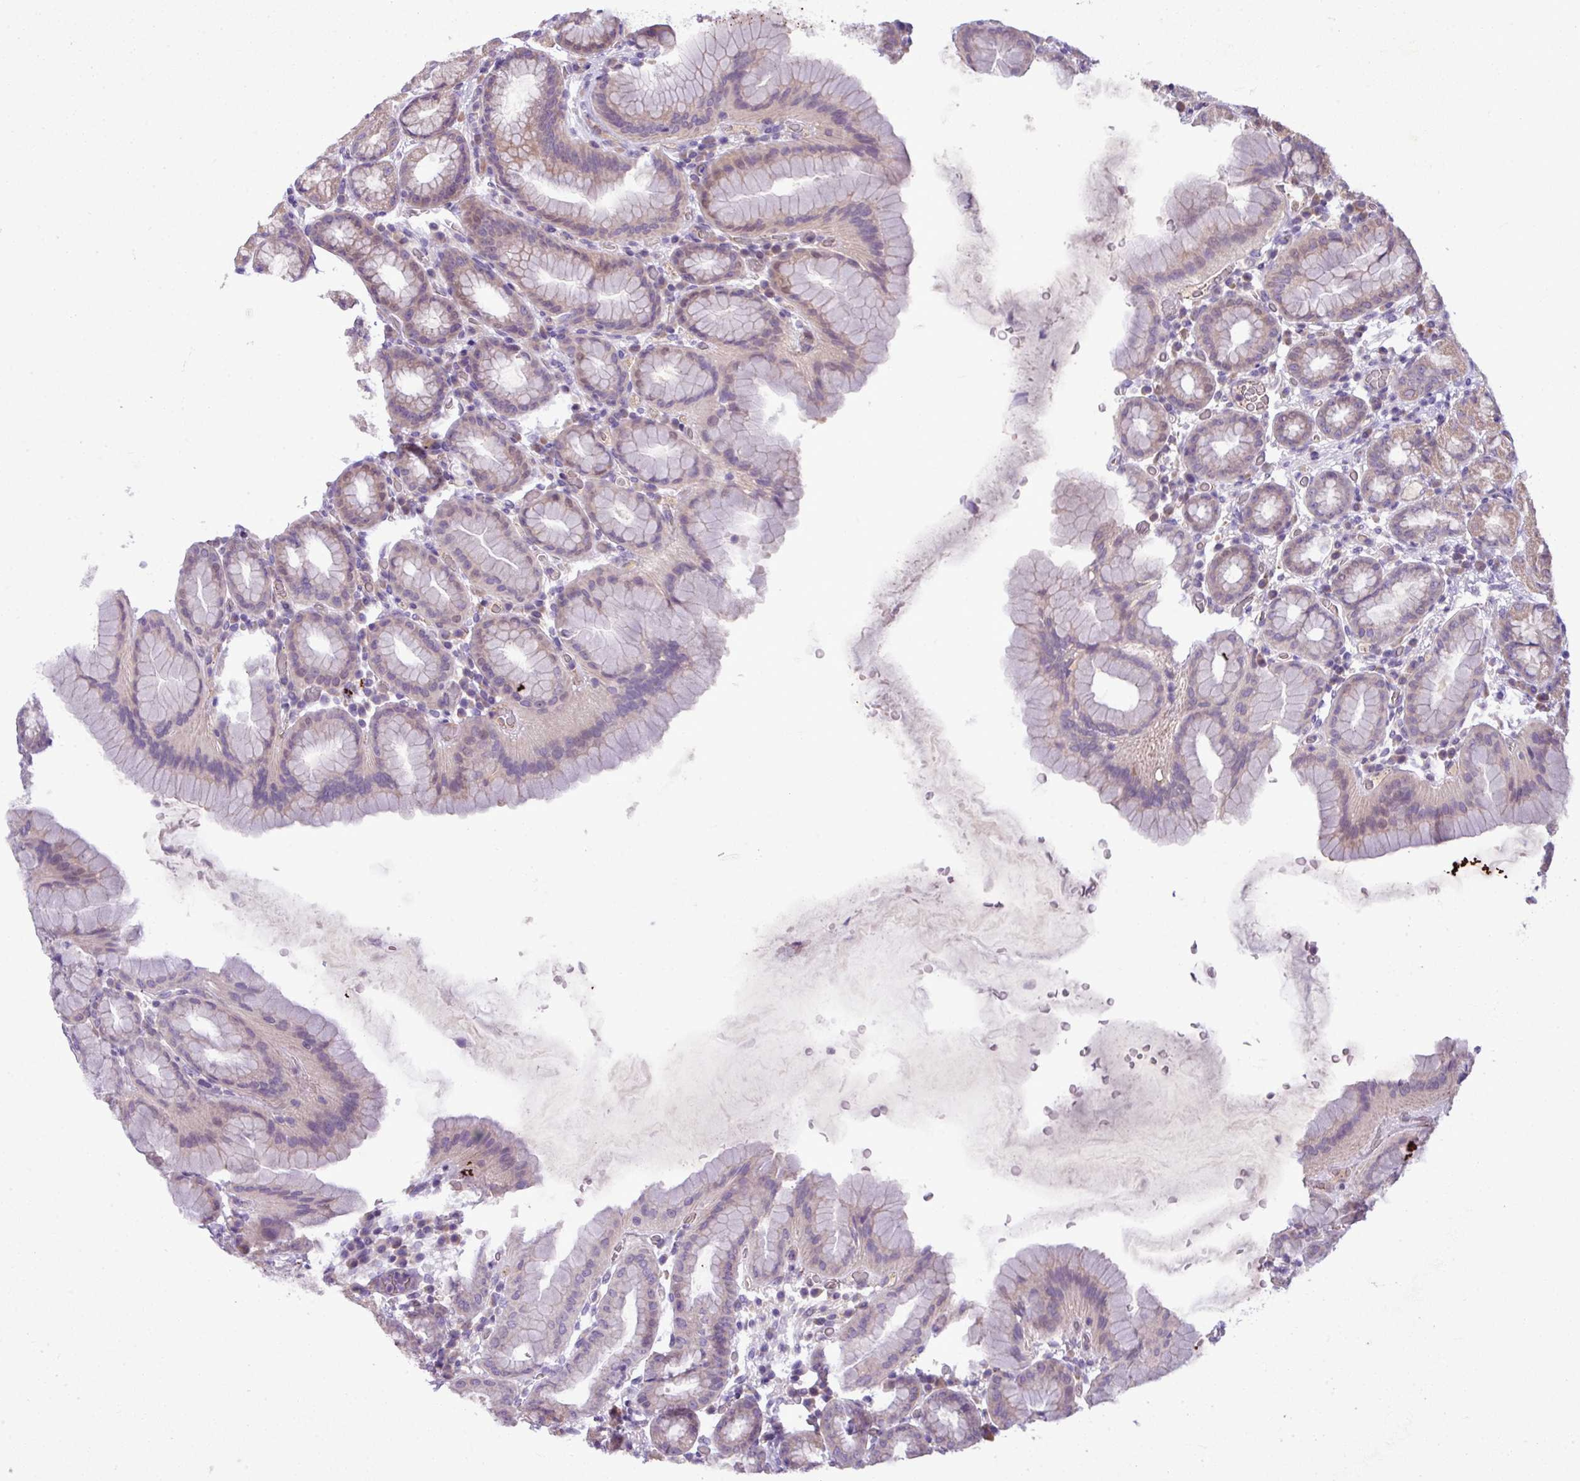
{"staining": {"intensity": "weak", "quantity": "25%-75%", "location": "cytoplasmic/membranous"}, "tissue": "stomach", "cell_type": "Glandular cells", "image_type": "normal", "snomed": [{"axis": "morphology", "description": "Normal tissue, NOS"}, {"axis": "topography", "description": "Stomach, upper"}, {"axis": "topography", "description": "Stomach"}], "caption": "IHC of normal human stomach exhibits low levels of weak cytoplasmic/membranous expression in approximately 25%-75% of glandular cells. IHC stains the protein in brown and the nuclei are stained blue.", "gene": "IL17A", "patient": {"sex": "male", "age": 68}}